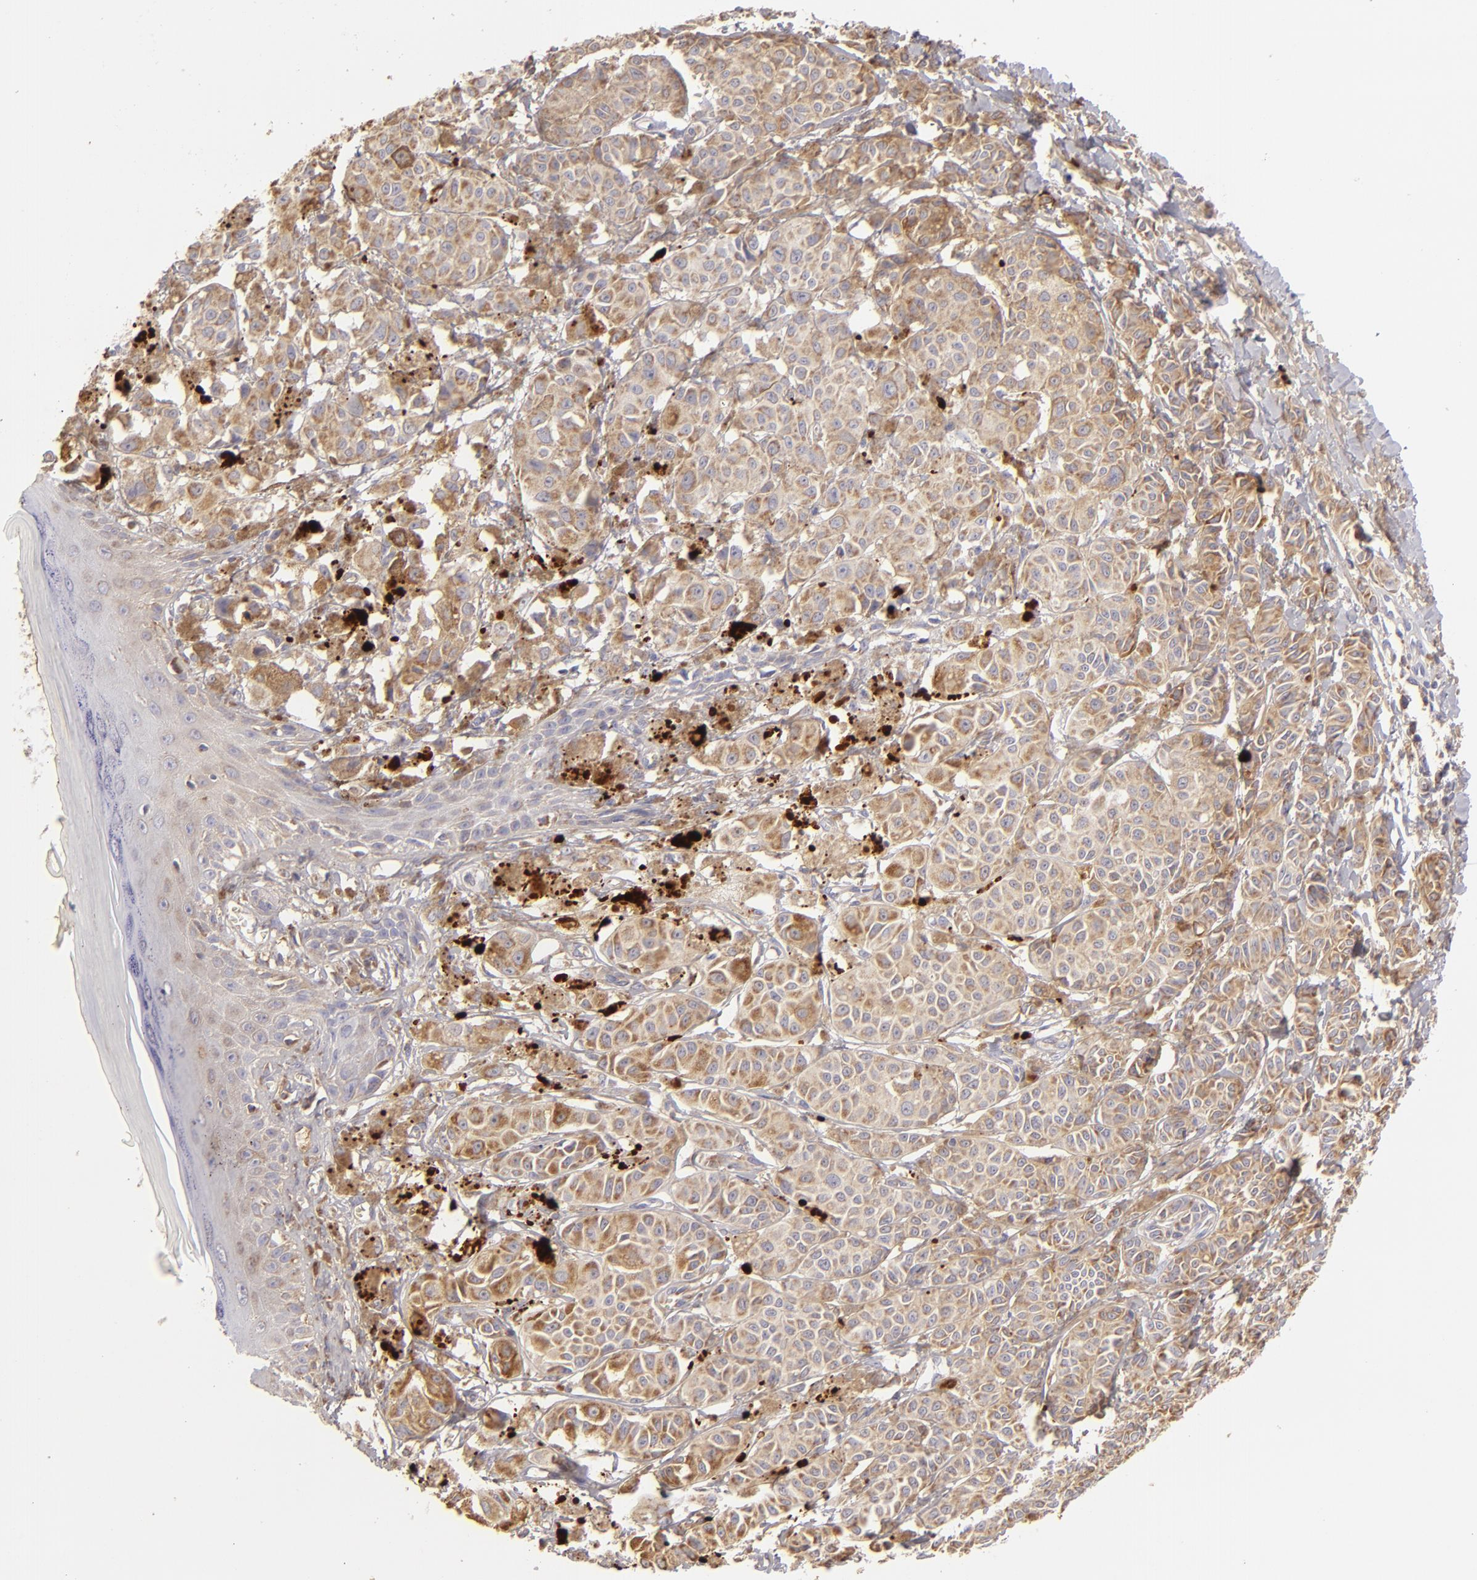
{"staining": {"intensity": "weak", "quantity": ">75%", "location": "cytoplasmic/membranous"}, "tissue": "melanoma", "cell_type": "Tumor cells", "image_type": "cancer", "snomed": [{"axis": "morphology", "description": "Malignant melanoma, NOS"}, {"axis": "topography", "description": "Skin"}], "caption": "Tumor cells demonstrate weak cytoplasmic/membranous expression in about >75% of cells in melanoma.", "gene": "CFB", "patient": {"sex": "male", "age": 76}}